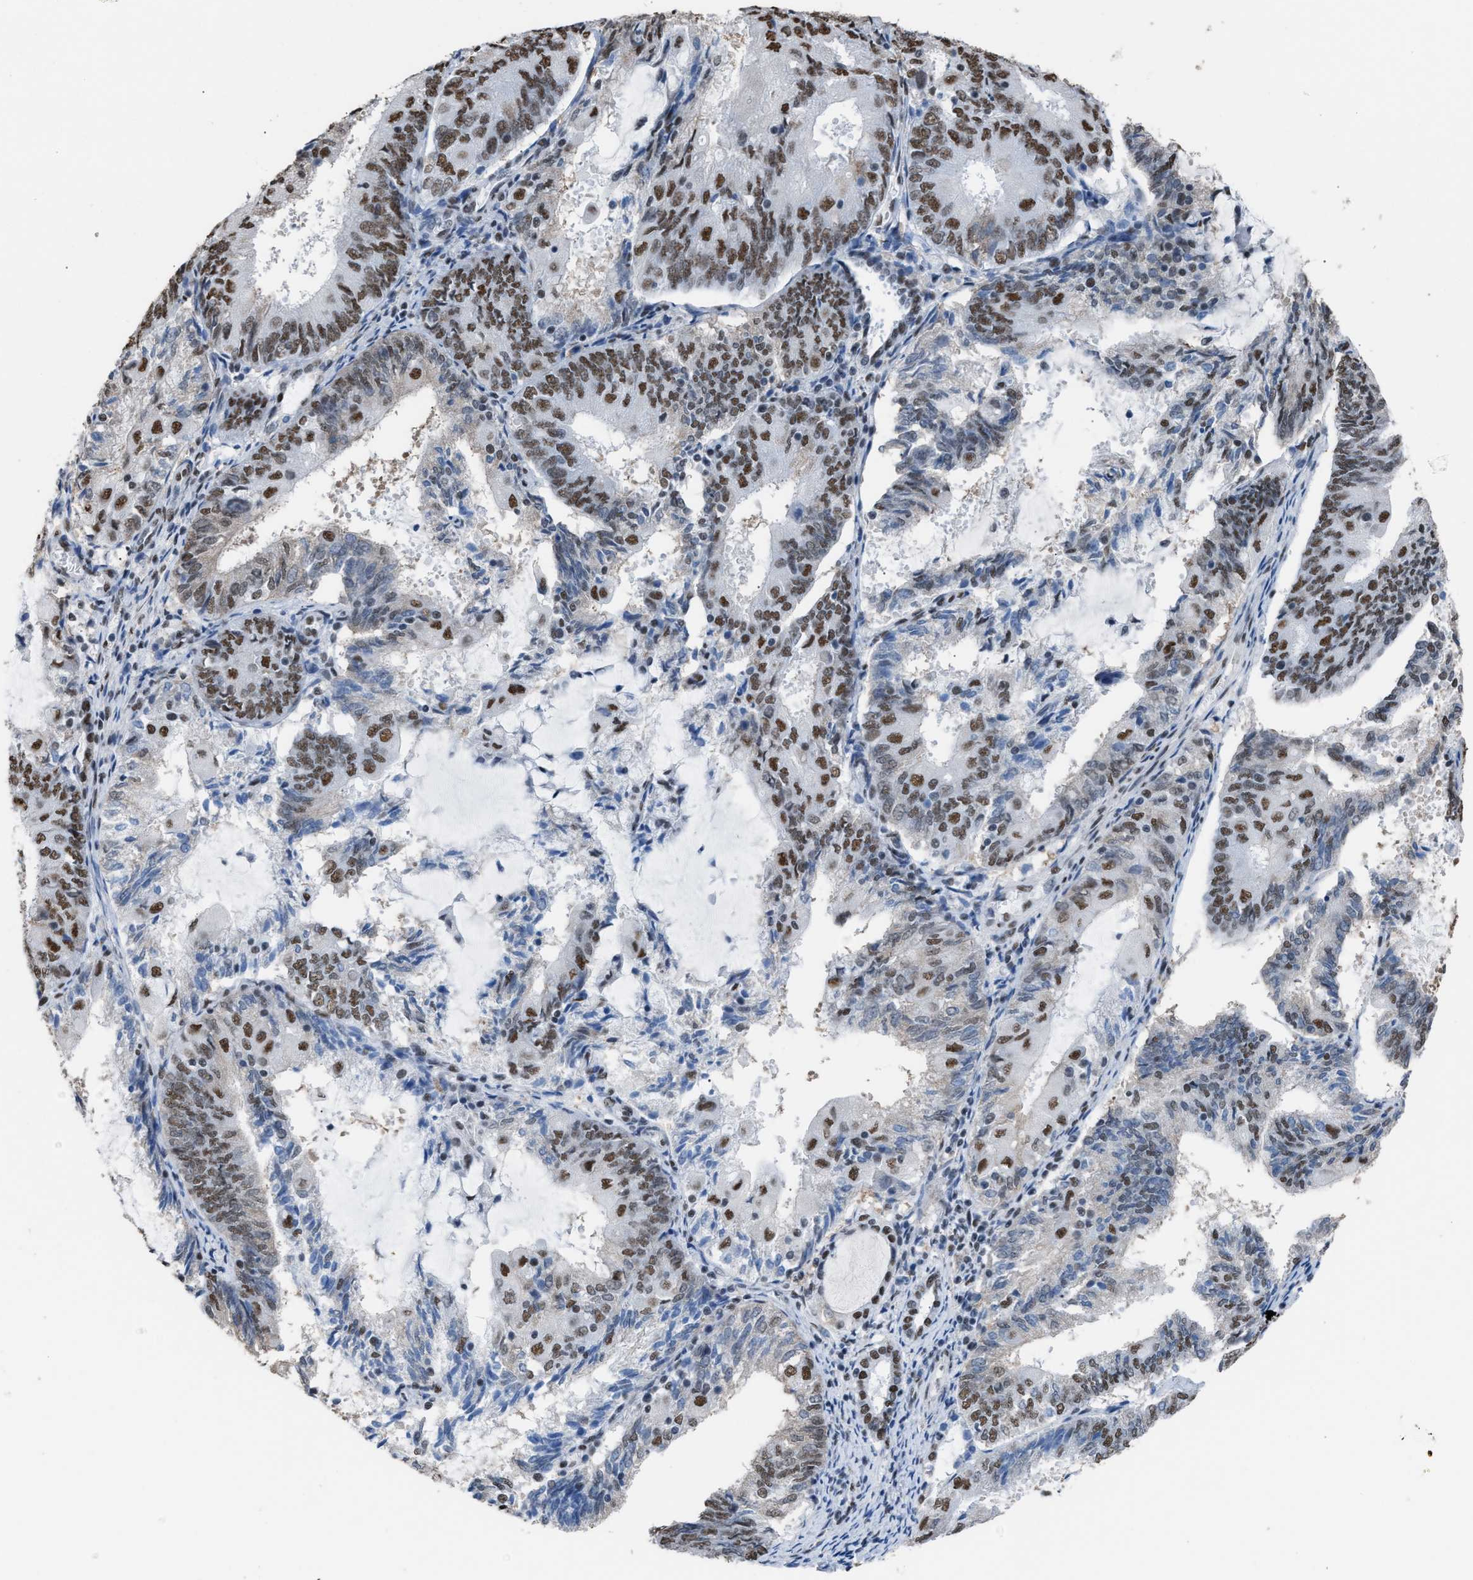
{"staining": {"intensity": "moderate", "quantity": ">75%", "location": "nuclear"}, "tissue": "endometrial cancer", "cell_type": "Tumor cells", "image_type": "cancer", "snomed": [{"axis": "morphology", "description": "Adenocarcinoma, NOS"}, {"axis": "topography", "description": "Endometrium"}], "caption": "High-magnification brightfield microscopy of endometrial adenocarcinoma stained with DAB (3,3'-diaminobenzidine) (brown) and counterstained with hematoxylin (blue). tumor cells exhibit moderate nuclear staining is present in about>75% of cells.", "gene": "CCAR2", "patient": {"sex": "female", "age": 81}}